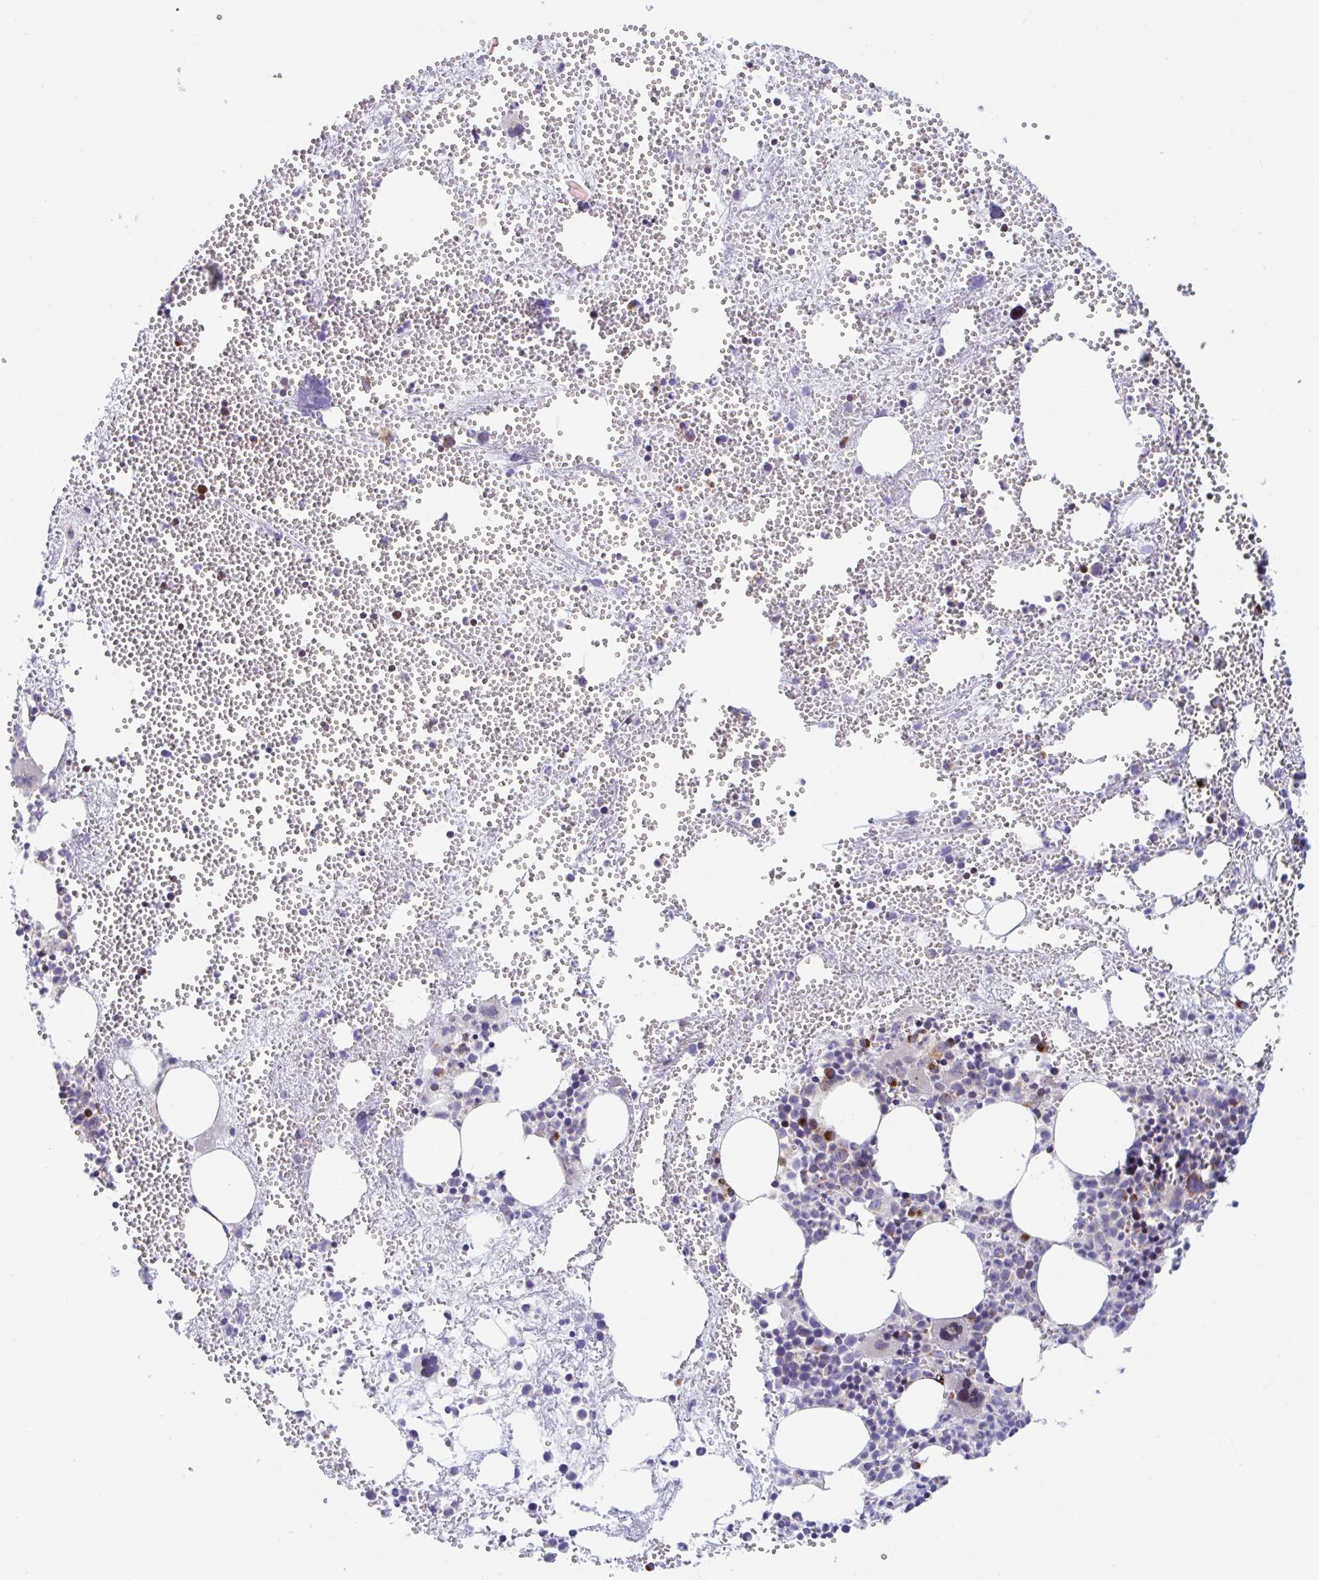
{"staining": {"intensity": "strong", "quantity": "<25%", "location": "cytoplasmic/membranous"}, "tissue": "bone marrow", "cell_type": "Hematopoietic cells", "image_type": "normal", "snomed": [{"axis": "morphology", "description": "Normal tissue, NOS"}, {"axis": "topography", "description": "Bone marrow"}], "caption": "High-power microscopy captured an IHC histopathology image of unremarkable bone marrow, revealing strong cytoplasmic/membranous positivity in about <25% of hematopoietic cells. (brown staining indicates protein expression, while blue staining denotes nuclei).", "gene": "ATP5MJ", "patient": {"sex": "female", "age": 57}}